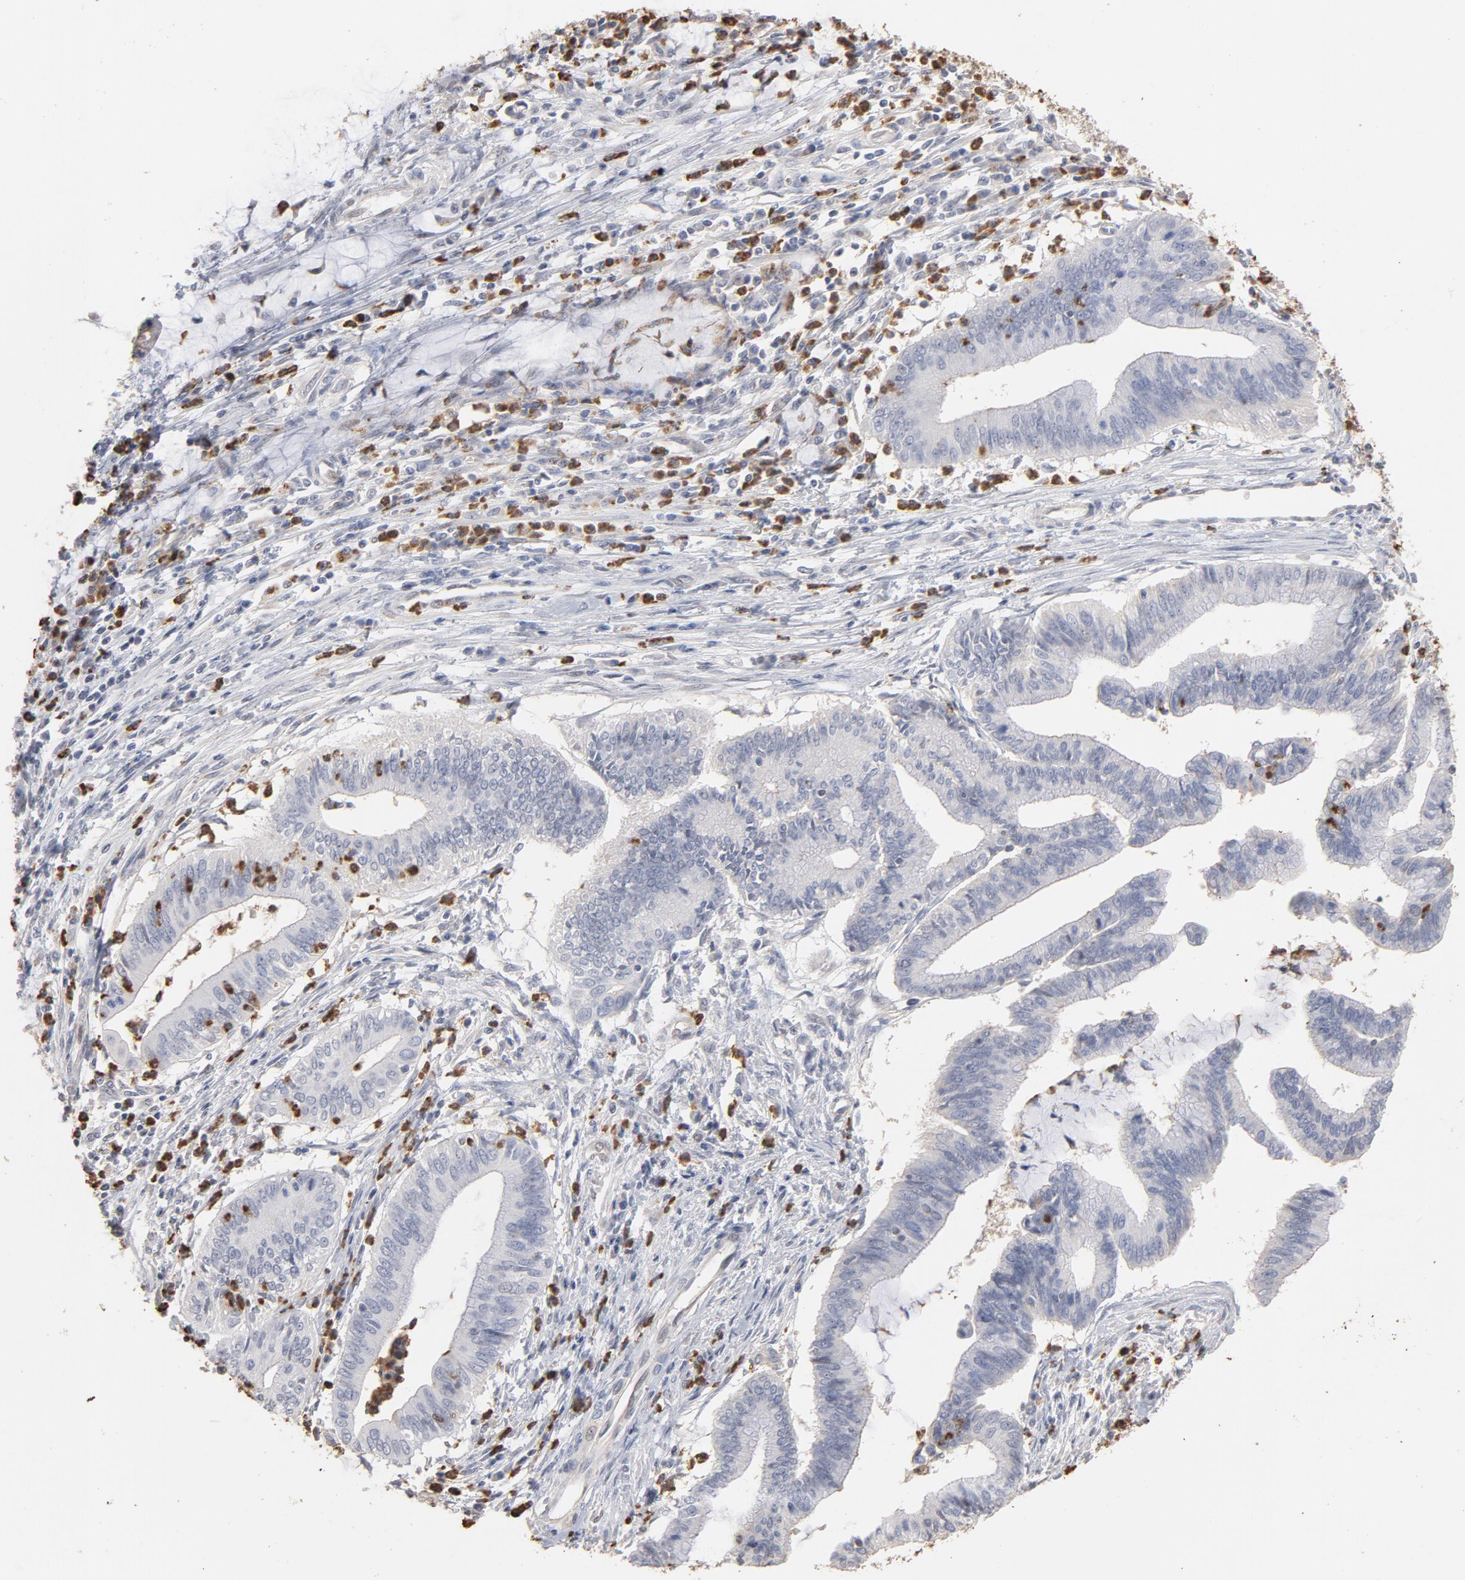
{"staining": {"intensity": "negative", "quantity": "none", "location": "none"}, "tissue": "cervical cancer", "cell_type": "Tumor cells", "image_type": "cancer", "snomed": [{"axis": "morphology", "description": "Adenocarcinoma, NOS"}, {"axis": "topography", "description": "Cervix"}], "caption": "An immunohistochemistry micrograph of cervical cancer (adenocarcinoma) is shown. There is no staining in tumor cells of cervical cancer (adenocarcinoma).", "gene": "PNMA1", "patient": {"sex": "female", "age": 36}}